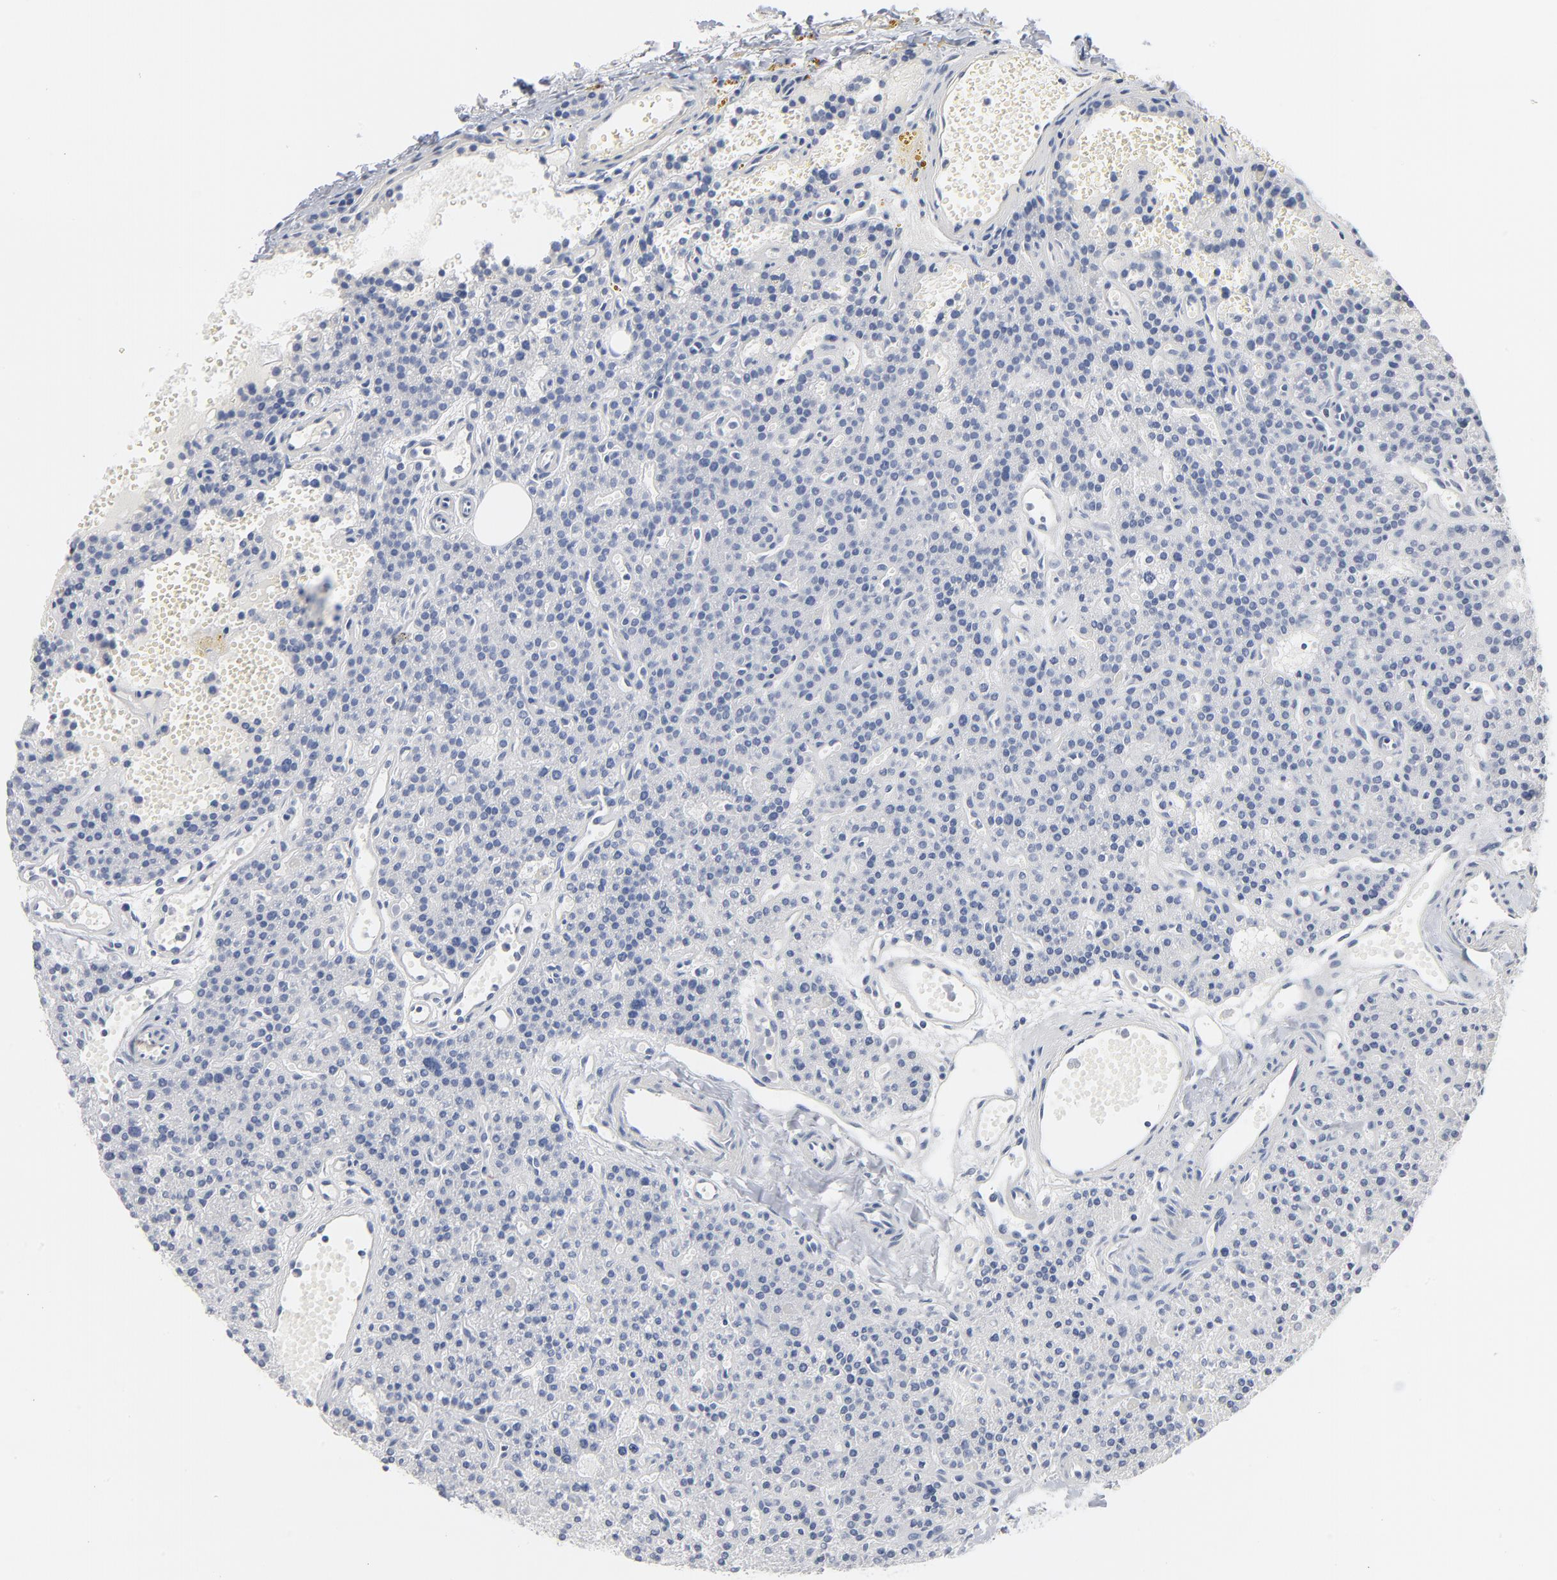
{"staining": {"intensity": "negative", "quantity": "none", "location": "none"}, "tissue": "parathyroid gland", "cell_type": "Glandular cells", "image_type": "normal", "snomed": [{"axis": "morphology", "description": "Normal tissue, NOS"}, {"axis": "topography", "description": "Parathyroid gland"}], "caption": "Glandular cells show no significant protein expression in normal parathyroid gland. (Brightfield microscopy of DAB IHC at high magnification).", "gene": "PTK2B", "patient": {"sex": "male", "age": 25}}